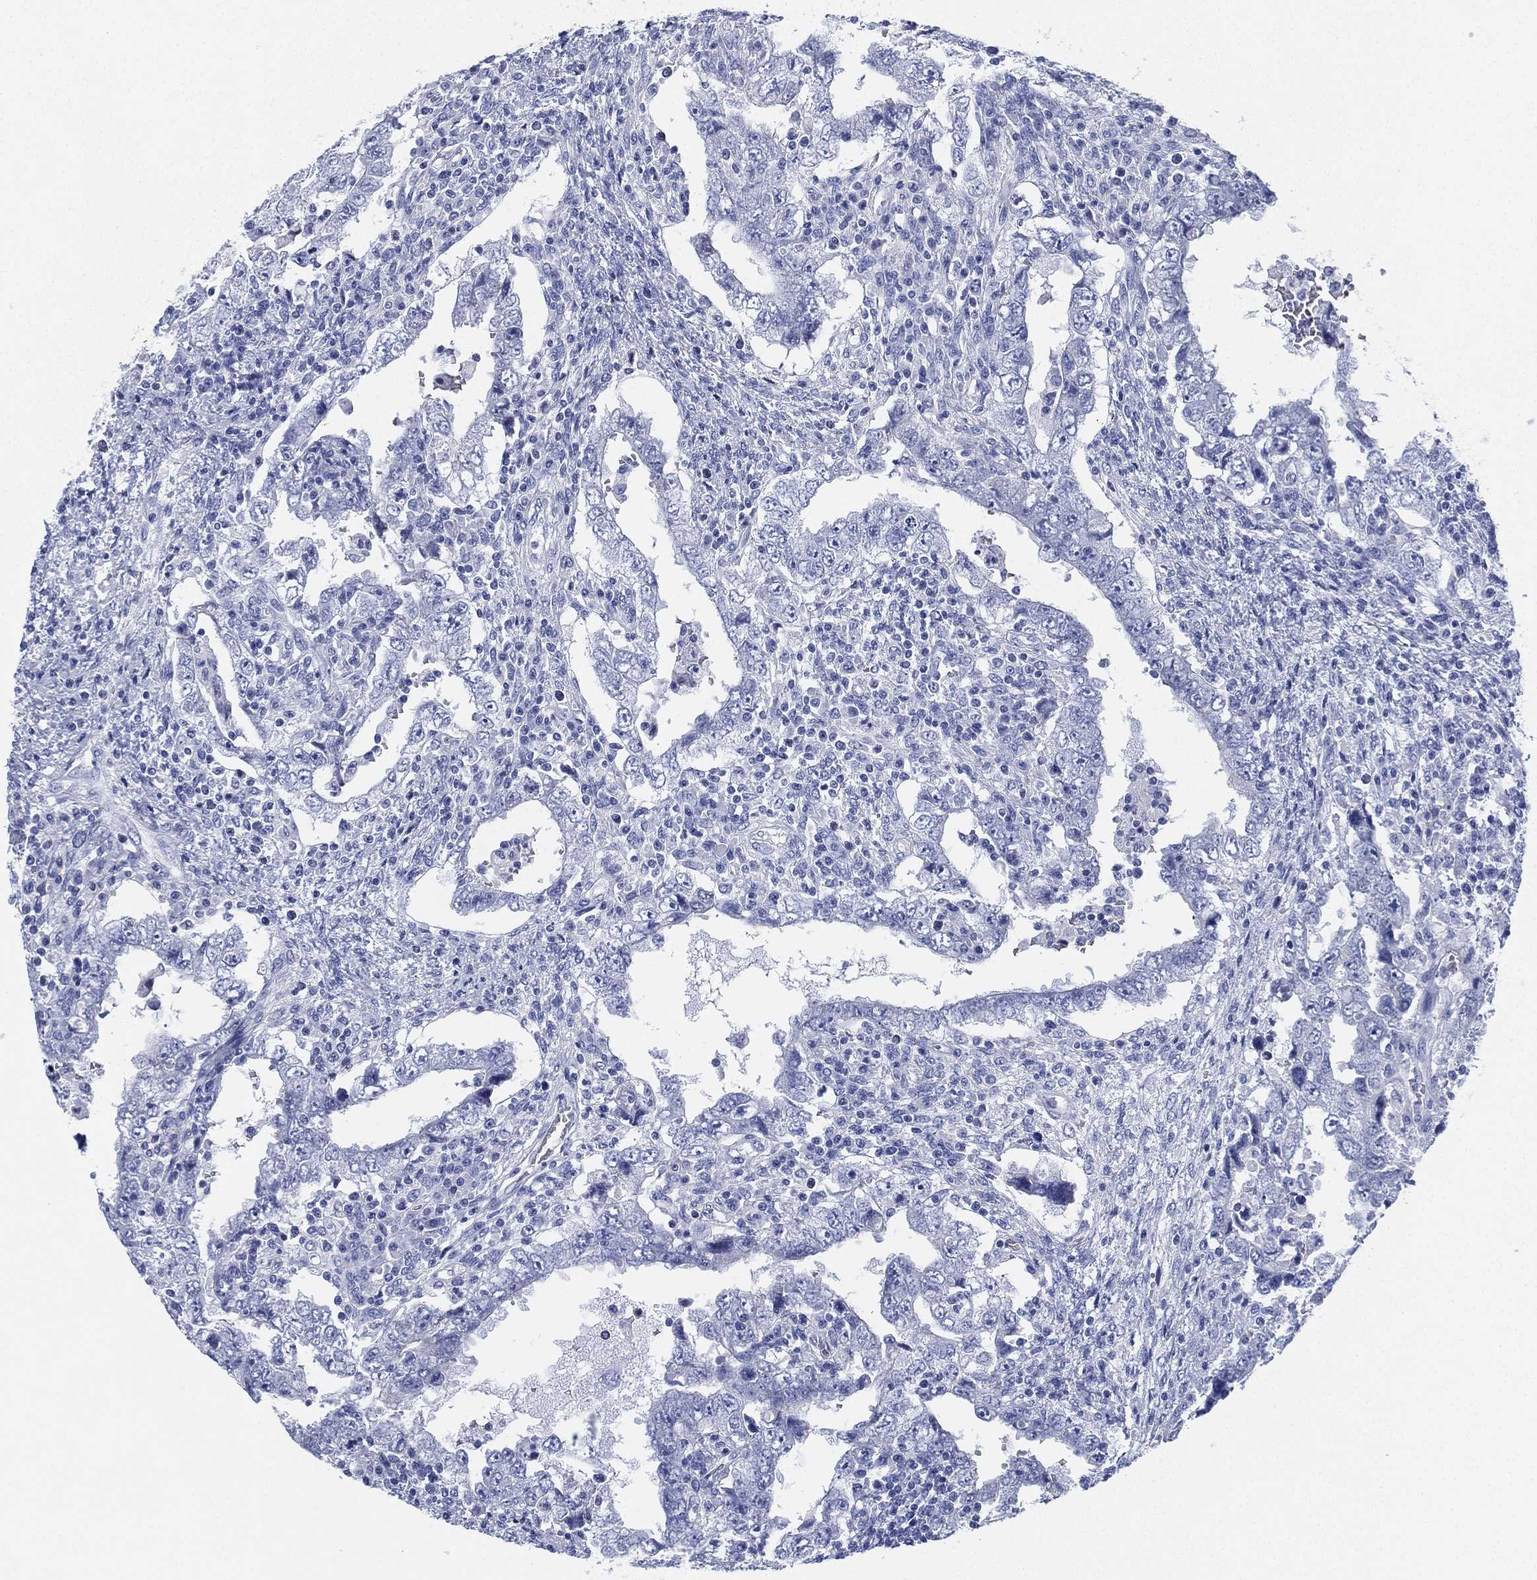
{"staining": {"intensity": "negative", "quantity": "none", "location": "none"}, "tissue": "testis cancer", "cell_type": "Tumor cells", "image_type": "cancer", "snomed": [{"axis": "morphology", "description": "Carcinoma, Embryonal, NOS"}, {"axis": "topography", "description": "Testis"}], "caption": "Embryonal carcinoma (testis) was stained to show a protein in brown. There is no significant staining in tumor cells. (Immunohistochemistry, brightfield microscopy, high magnification).", "gene": "DEFB121", "patient": {"sex": "male", "age": 26}}